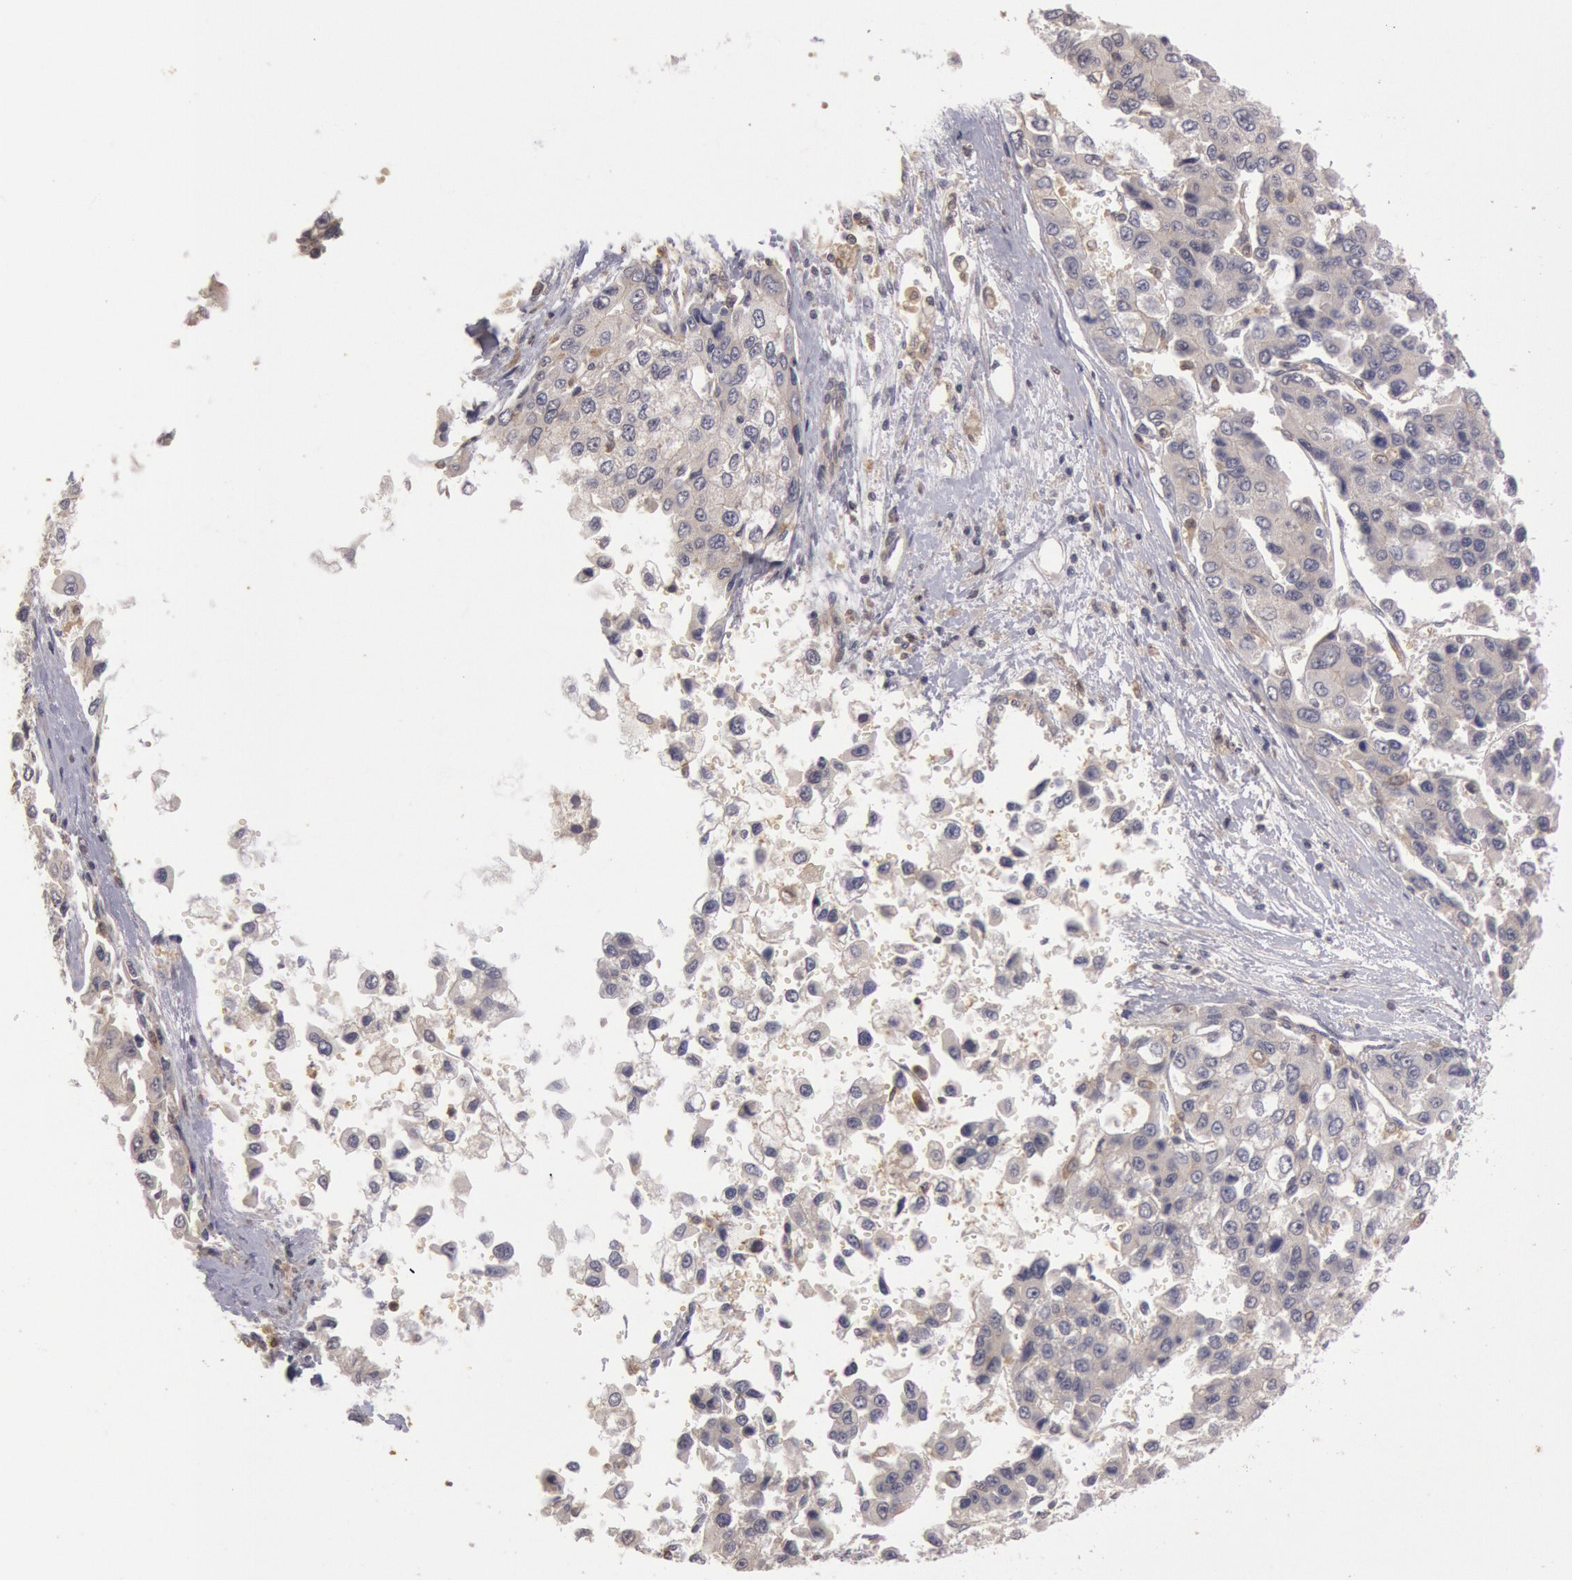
{"staining": {"intensity": "negative", "quantity": "none", "location": "none"}, "tissue": "liver cancer", "cell_type": "Tumor cells", "image_type": "cancer", "snomed": [{"axis": "morphology", "description": "Carcinoma, Hepatocellular, NOS"}, {"axis": "topography", "description": "Liver"}], "caption": "Tumor cells show no significant expression in liver cancer (hepatocellular carcinoma).", "gene": "PLA2G6", "patient": {"sex": "female", "age": 66}}